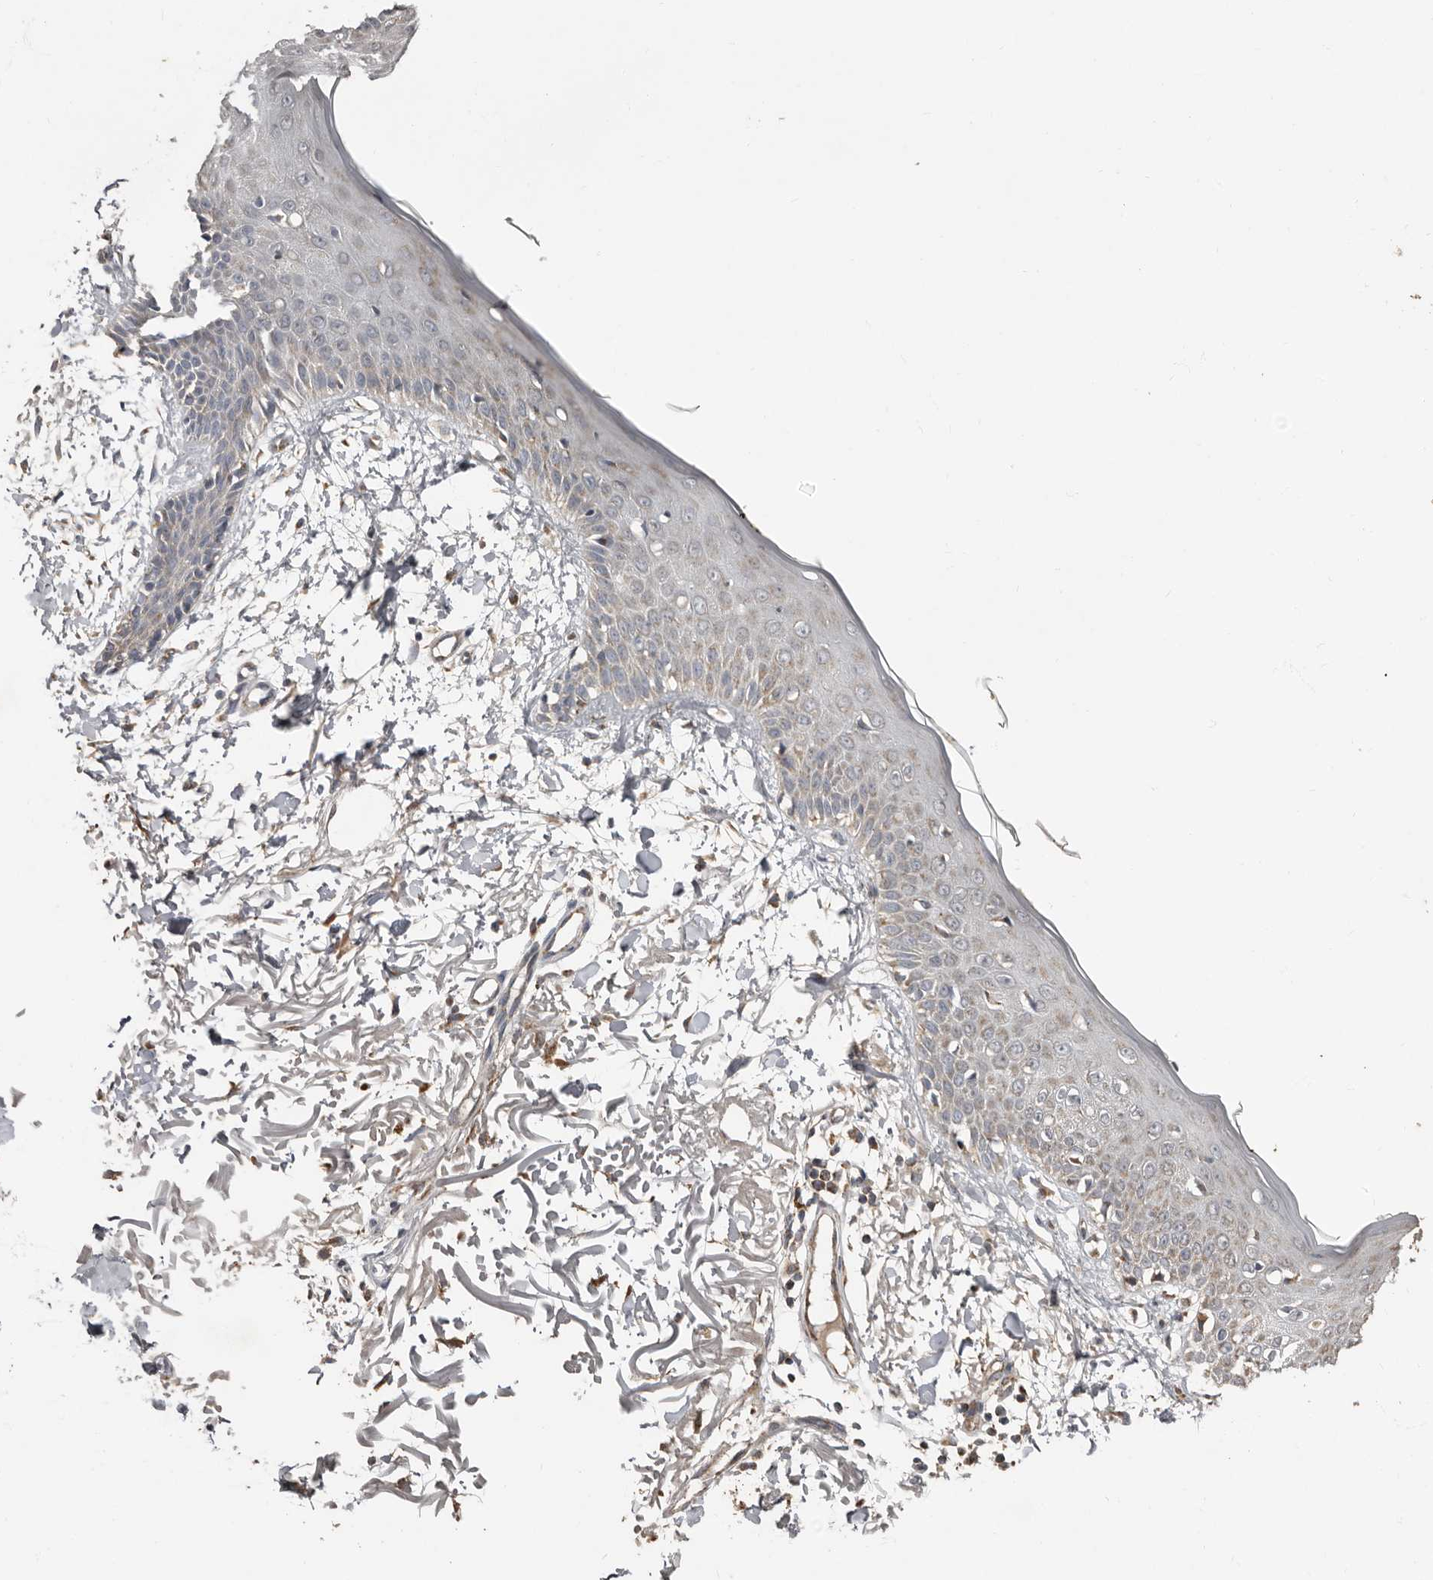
{"staining": {"intensity": "negative", "quantity": "none", "location": "none"}, "tissue": "skin", "cell_type": "Fibroblasts", "image_type": "normal", "snomed": [{"axis": "morphology", "description": "Normal tissue, NOS"}, {"axis": "morphology", "description": "Squamous cell carcinoma, NOS"}, {"axis": "topography", "description": "Skin"}, {"axis": "topography", "description": "Peripheral nerve tissue"}], "caption": "An image of skin stained for a protein exhibits no brown staining in fibroblasts.", "gene": "KIF26B", "patient": {"sex": "male", "age": 83}}